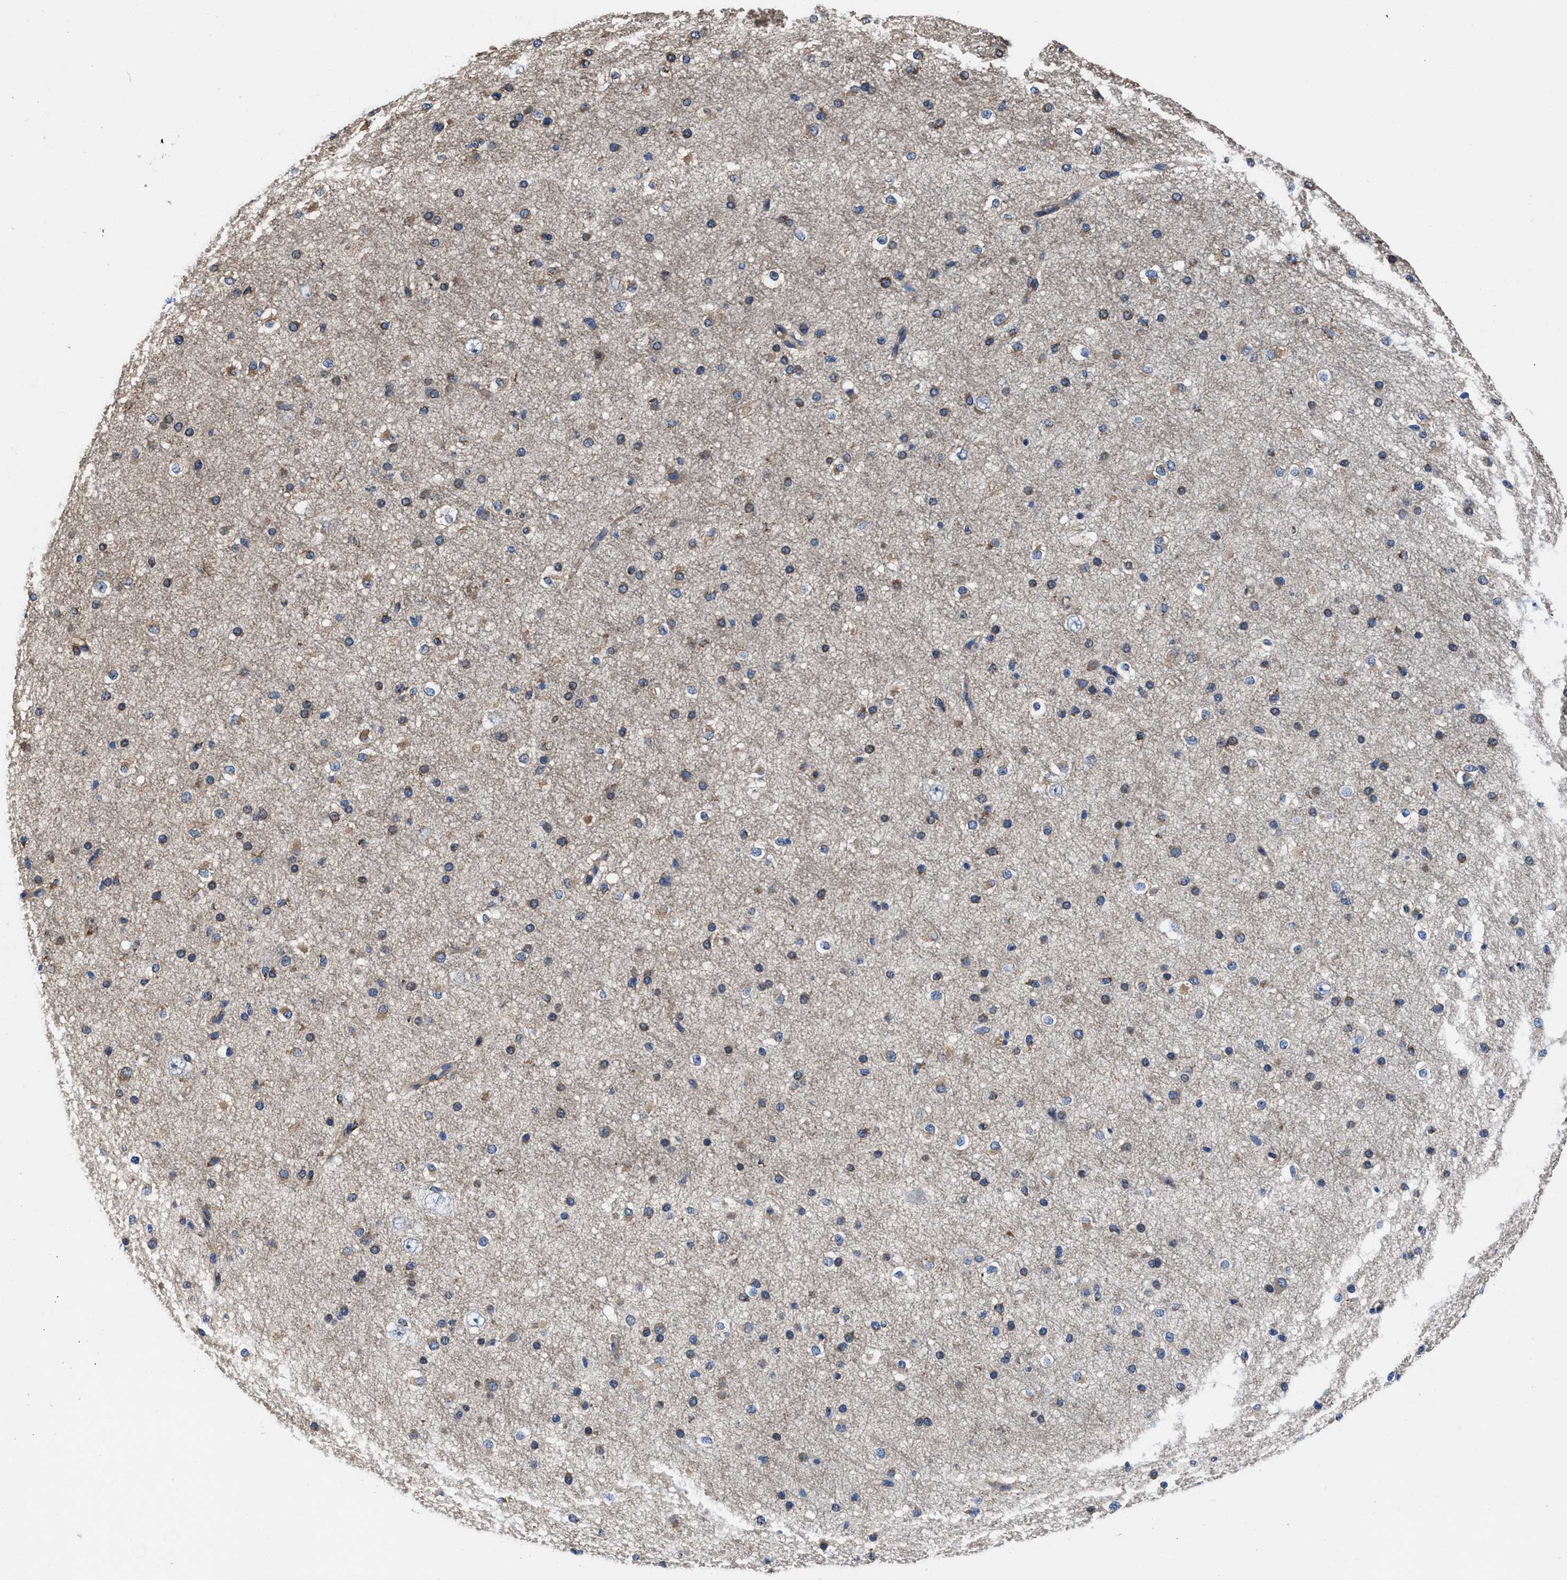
{"staining": {"intensity": "negative", "quantity": "none", "location": "none"}, "tissue": "cerebral cortex", "cell_type": "Endothelial cells", "image_type": "normal", "snomed": [{"axis": "morphology", "description": "Normal tissue, NOS"}, {"axis": "morphology", "description": "Developmental malformation"}, {"axis": "topography", "description": "Cerebral cortex"}], "caption": "Protein analysis of unremarkable cerebral cortex displays no significant positivity in endothelial cells. (Immunohistochemistry, brightfield microscopy, high magnification).", "gene": "IDNK", "patient": {"sex": "female", "age": 30}}